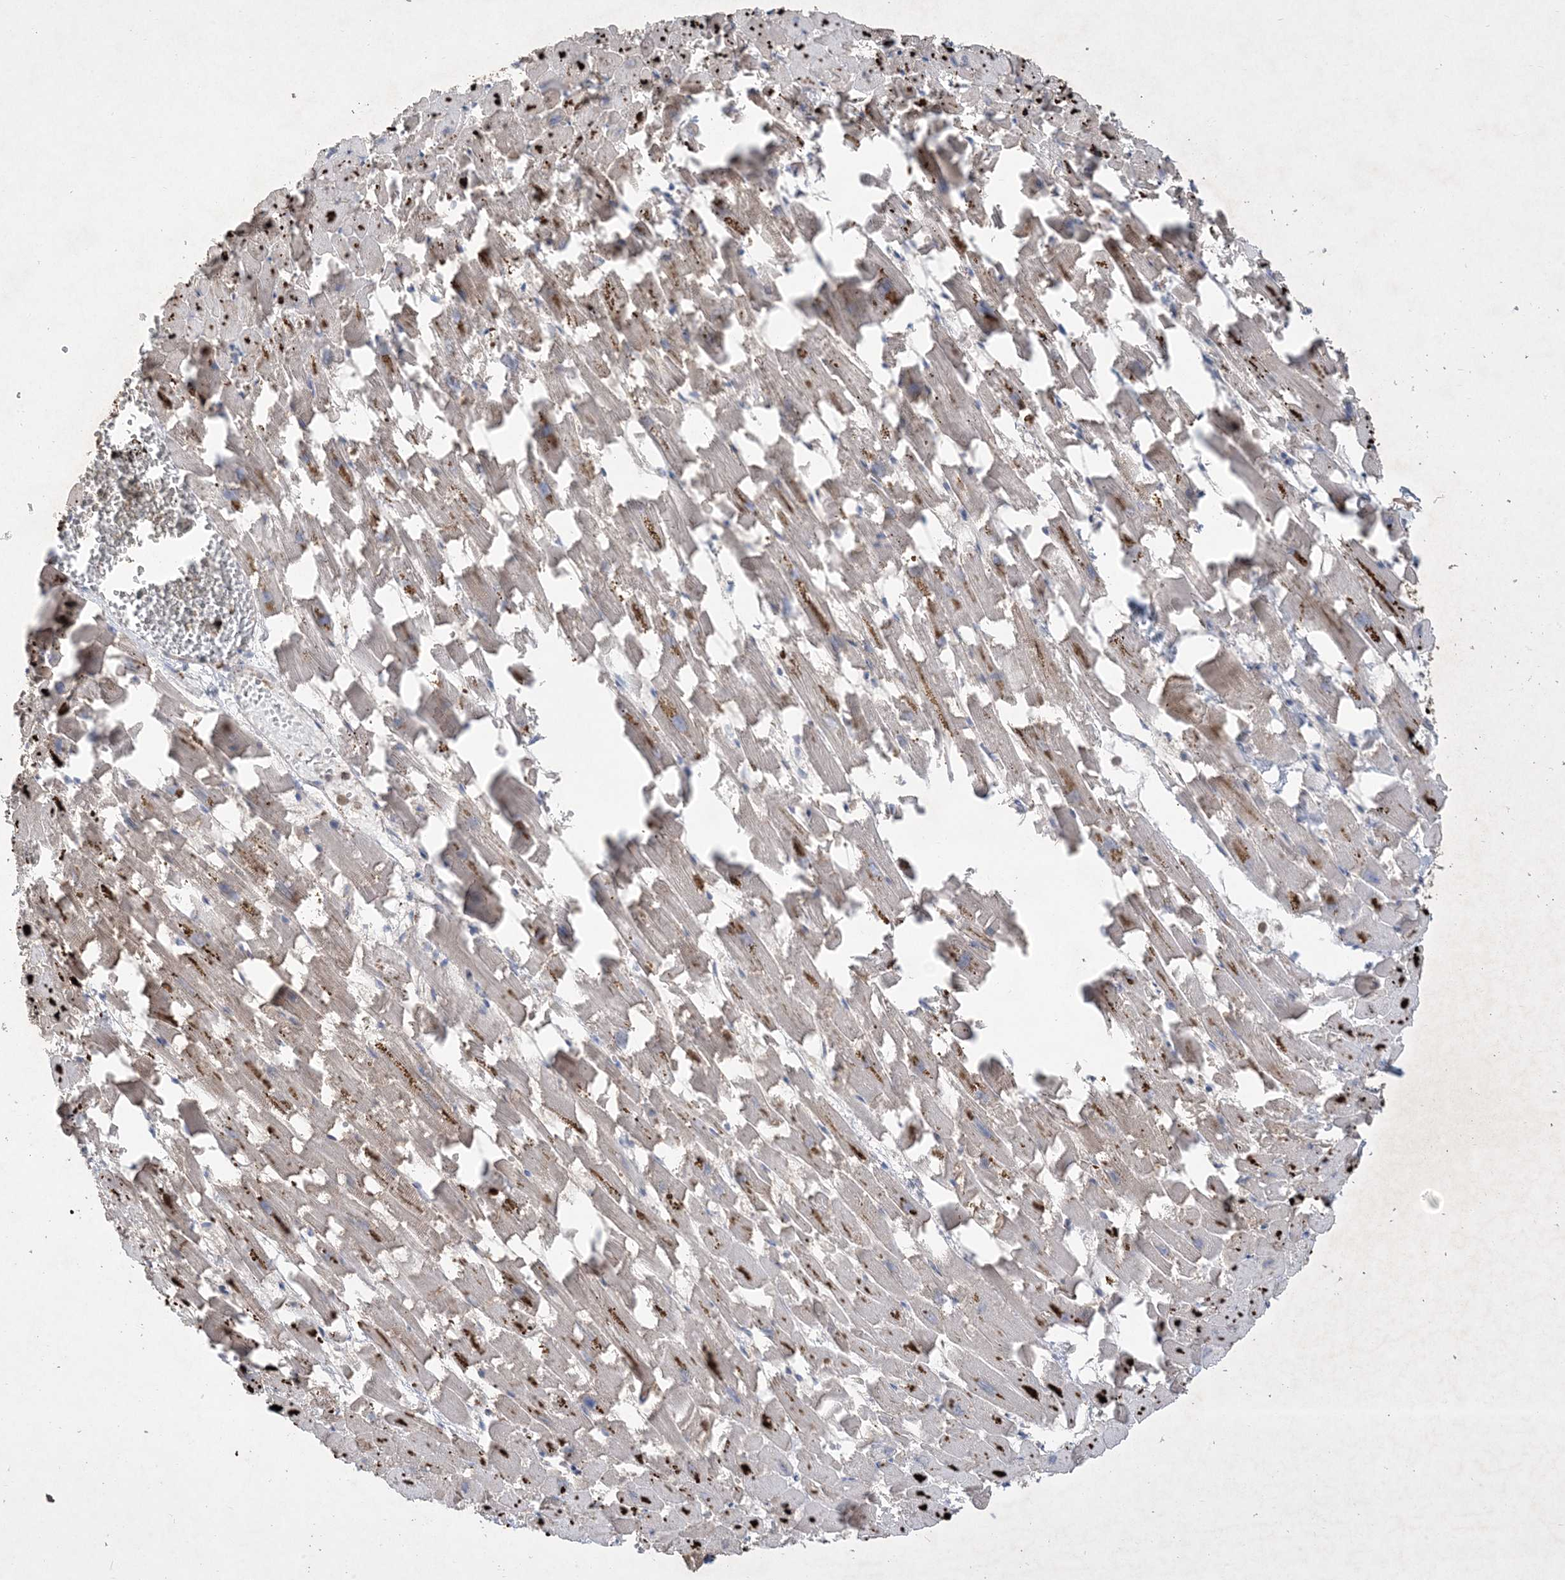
{"staining": {"intensity": "strong", "quantity": "25%-75%", "location": "cytoplasmic/membranous"}, "tissue": "heart muscle", "cell_type": "Cardiomyocytes", "image_type": "normal", "snomed": [{"axis": "morphology", "description": "Normal tissue, NOS"}, {"axis": "topography", "description": "Heart"}], "caption": "Immunohistochemical staining of normal heart muscle demonstrates strong cytoplasmic/membranous protein positivity in about 25%-75% of cardiomyocytes.", "gene": "MASP2", "patient": {"sex": "female", "age": 64}}